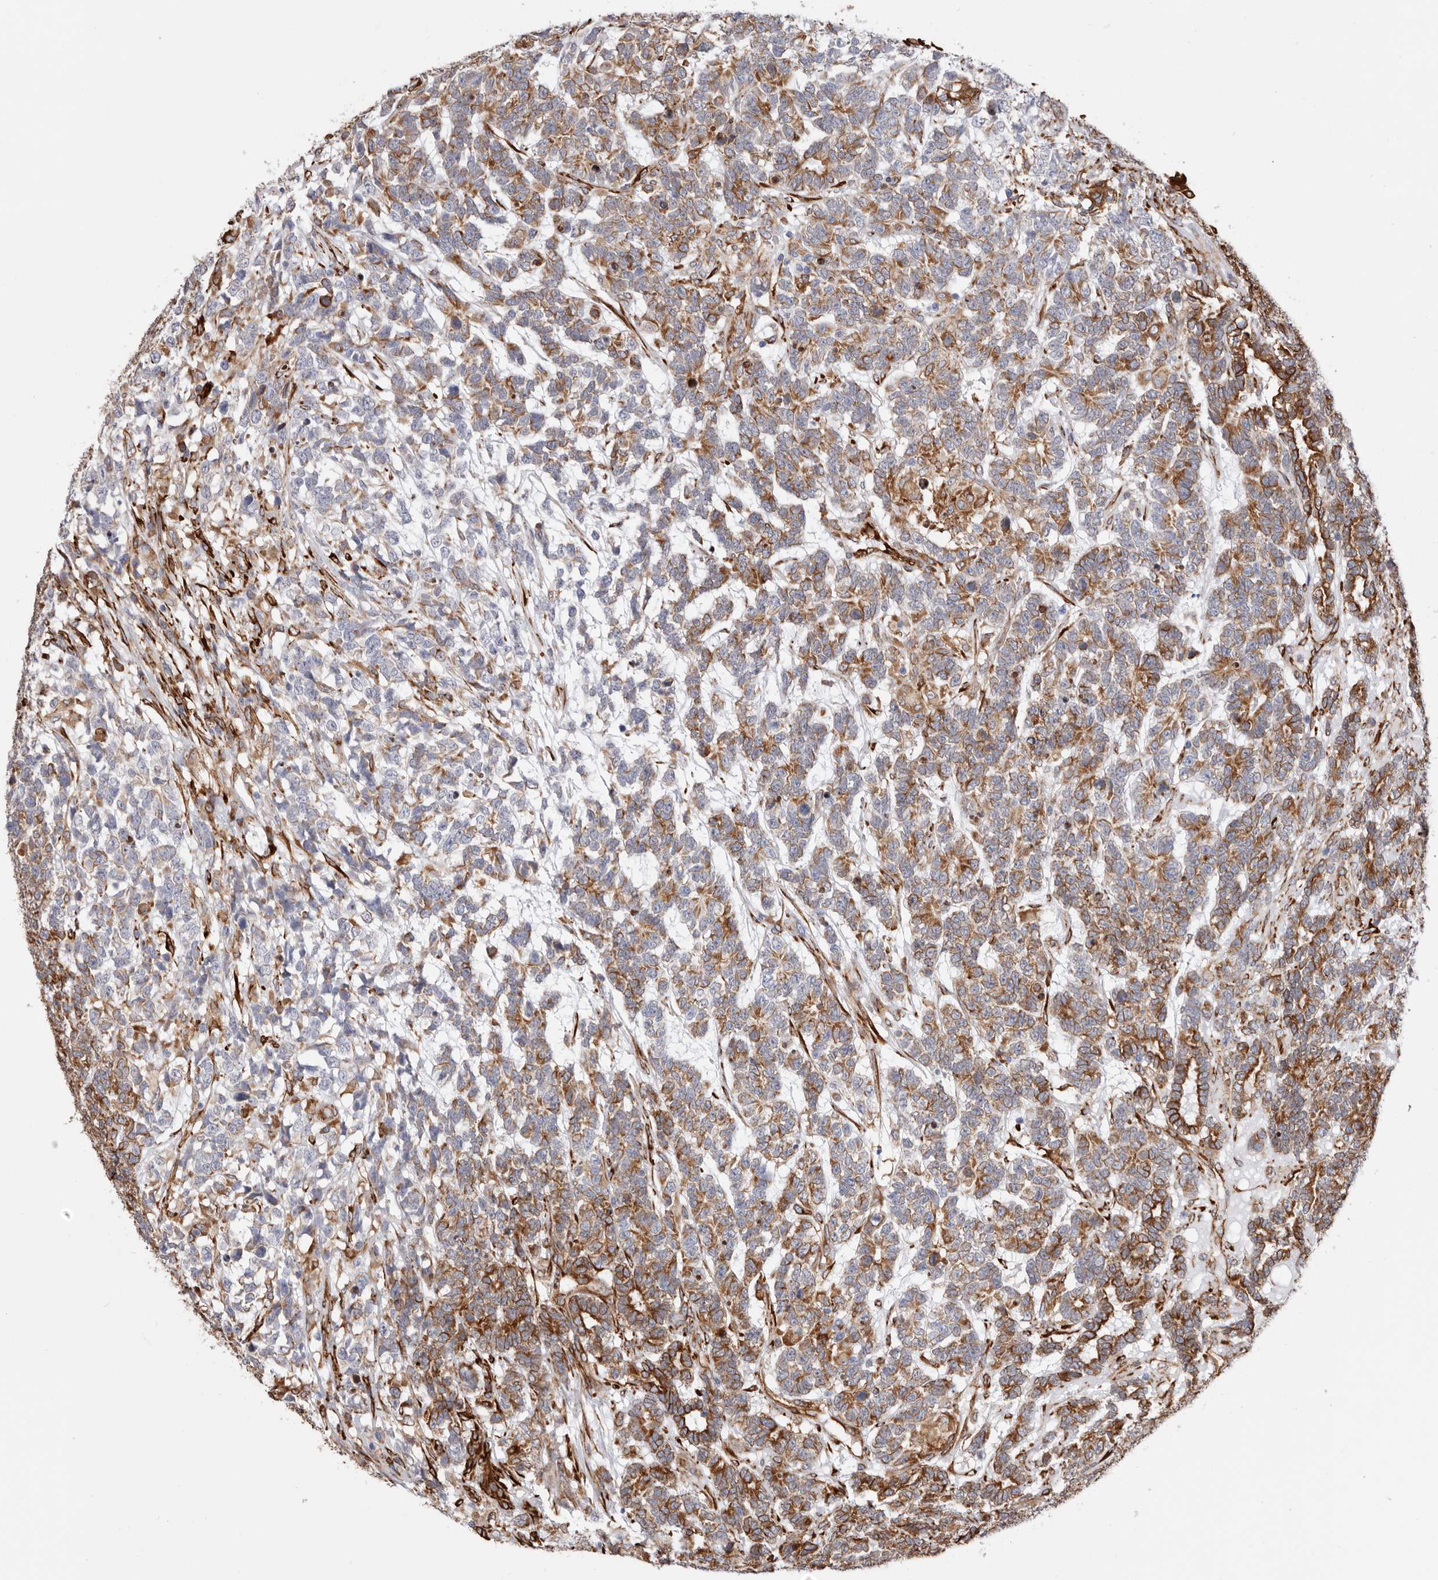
{"staining": {"intensity": "strong", "quantity": ">75%", "location": "cytoplasmic/membranous"}, "tissue": "testis cancer", "cell_type": "Tumor cells", "image_type": "cancer", "snomed": [{"axis": "morphology", "description": "Carcinoma, Embryonal, NOS"}, {"axis": "topography", "description": "Testis"}], "caption": "IHC image of neoplastic tissue: human embryonal carcinoma (testis) stained using immunohistochemistry demonstrates high levels of strong protein expression localized specifically in the cytoplasmic/membranous of tumor cells, appearing as a cytoplasmic/membranous brown color.", "gene": "SEMA3E", "patient": {"sex": "male", "age": 26}}